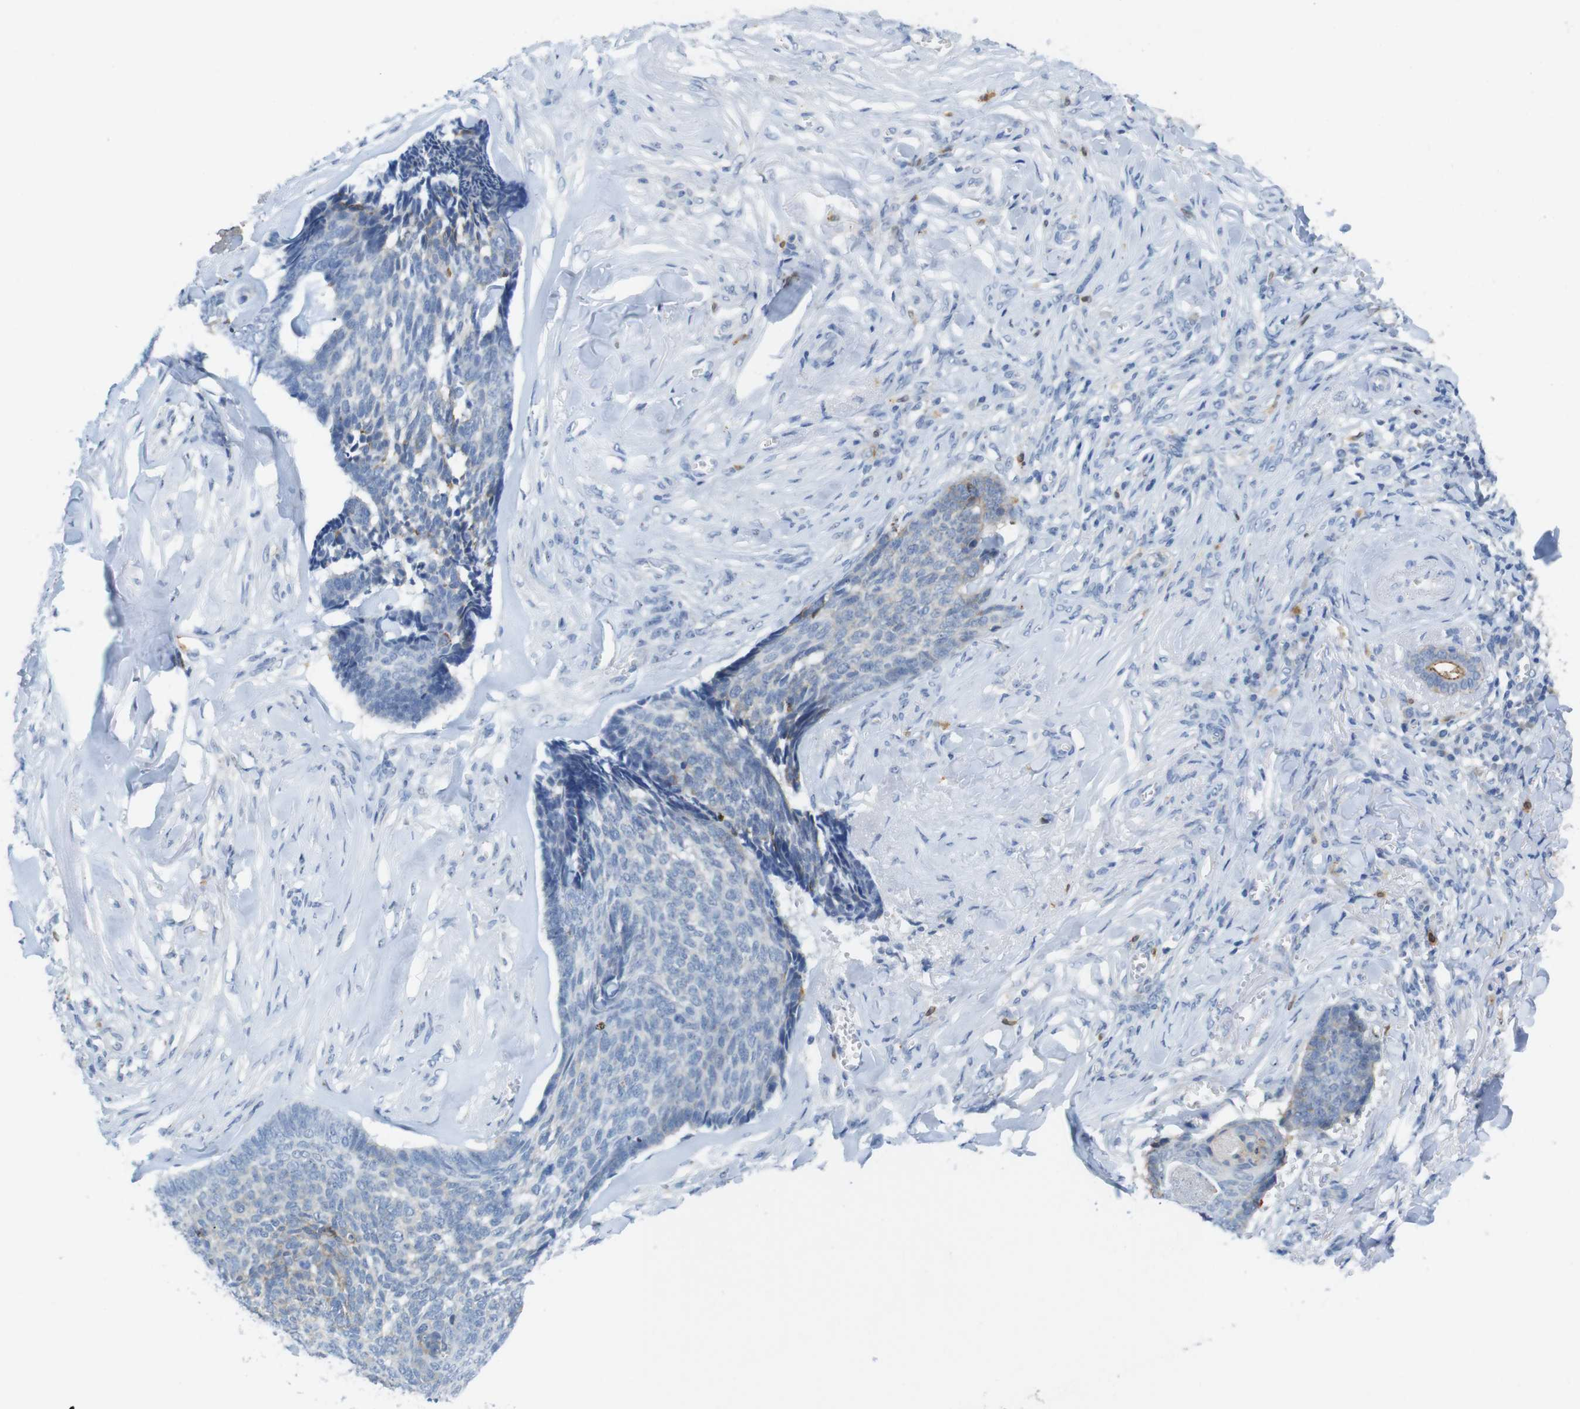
{"staining": {"intensity": "negative", "quantity": "none", "location": "none"}, "tissue": "skin cancer", "cell_type": "Tumor cells", "image_type": "cancer", "snomed": [{"axis": "morphology", "description": "Basal cell carcinoma"}, {"axis": "topography", "description": "Skin"}], "caption": "Tumor cells are negative for brown protein staining in skin cancer.", "gene": "TJP3", "patient": {"sex": "male", "age": 84}}